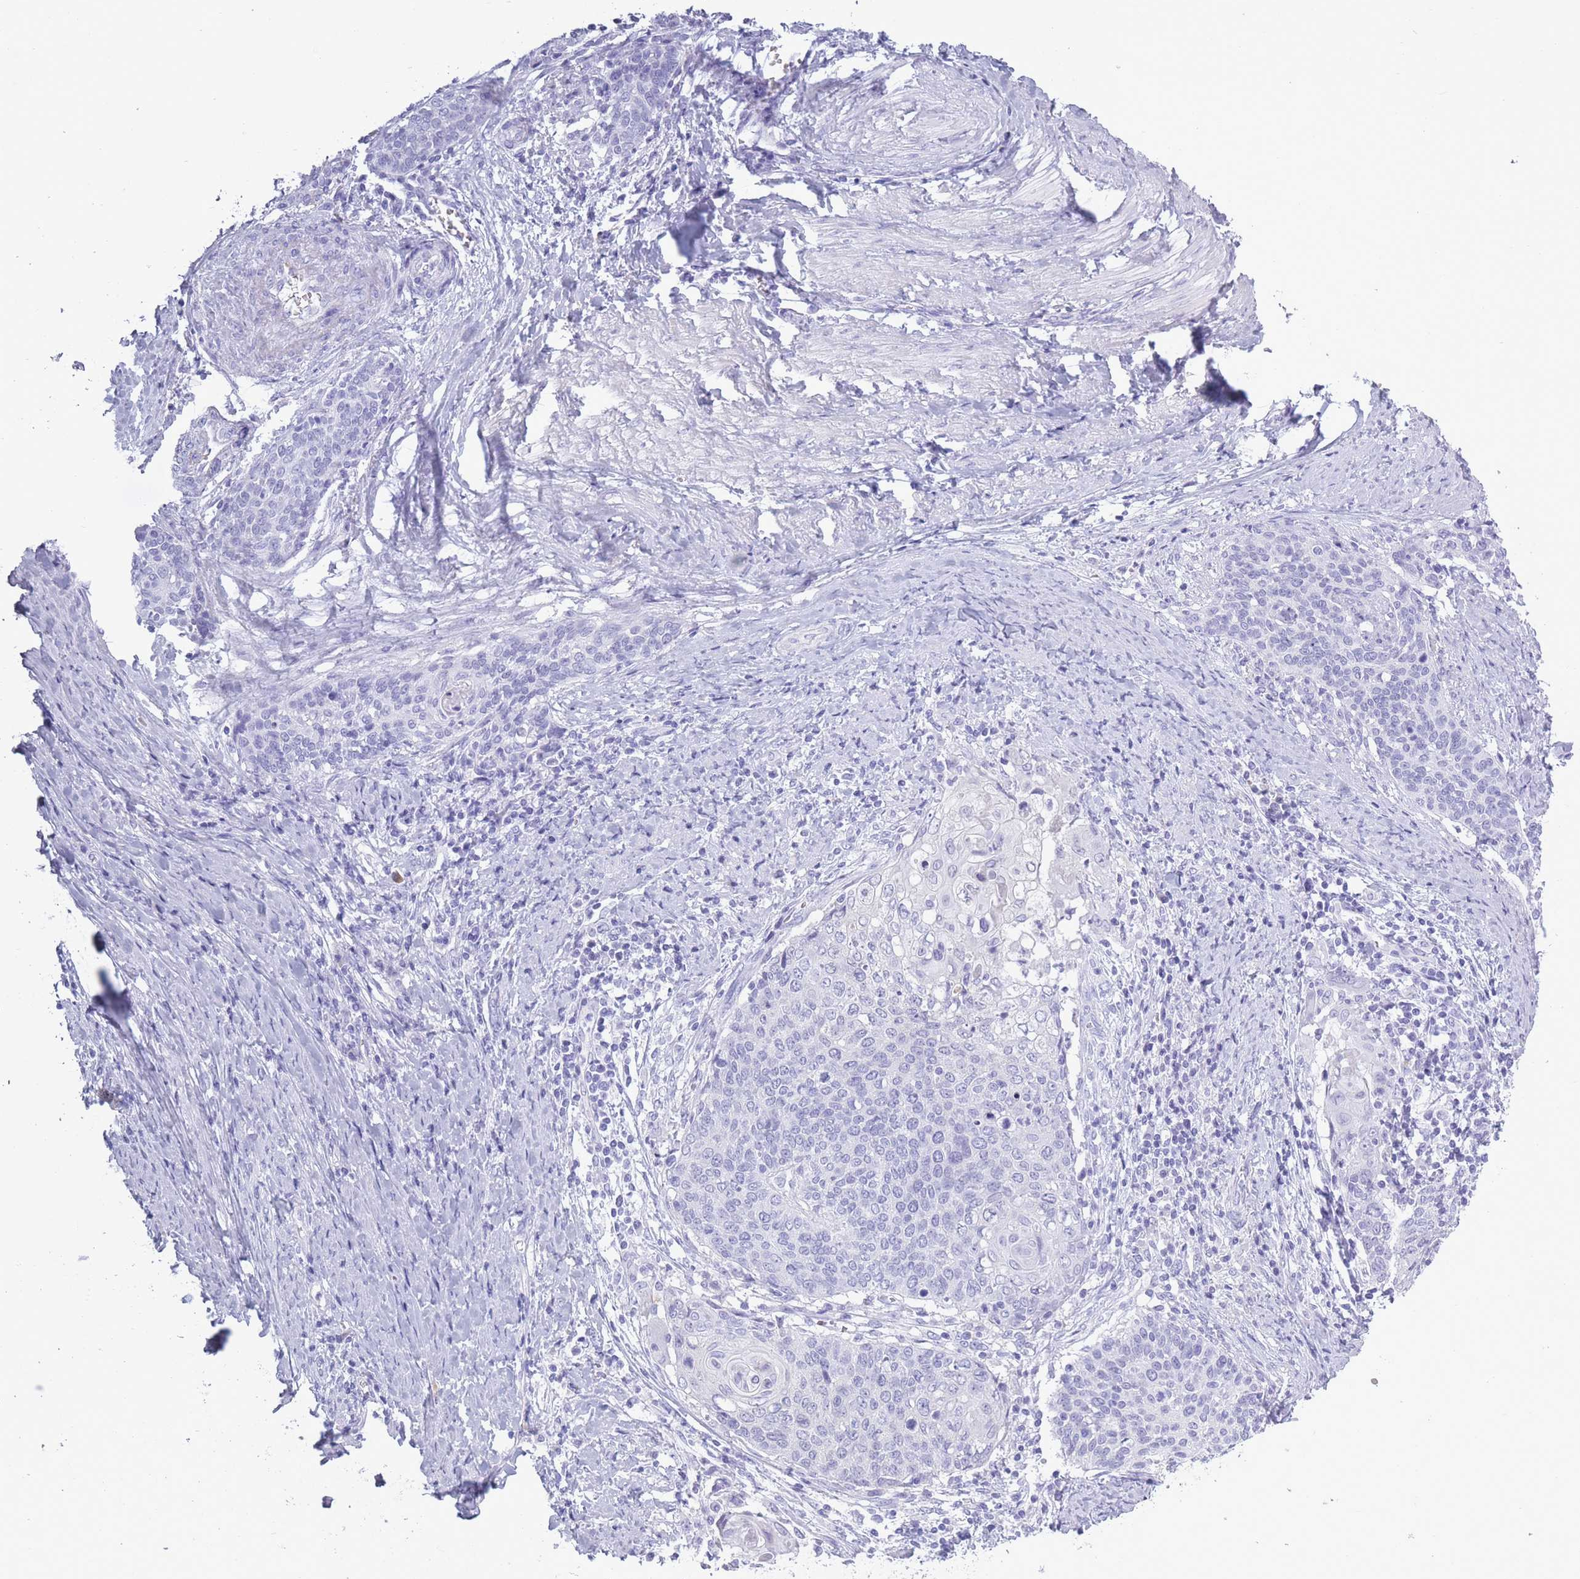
{"staining": {"intensity": "negative", "quantity": "none", "location": "none"}, "tissue": "cervical cancer", "cell_type": "Tumor cells", "image_type": "cancer", "snomed": [{"axis": "morphology", "description": "Squamous cell carcinoma, NOS"}, {"axis": "topography", "description": "Cervix"}], "caption": "A micrograph of human cervical squamous cell carcinoma is negative for staining in tumor cells.", "gene": "OR7C1", "patient": {"sex": "female", "age": 39}}